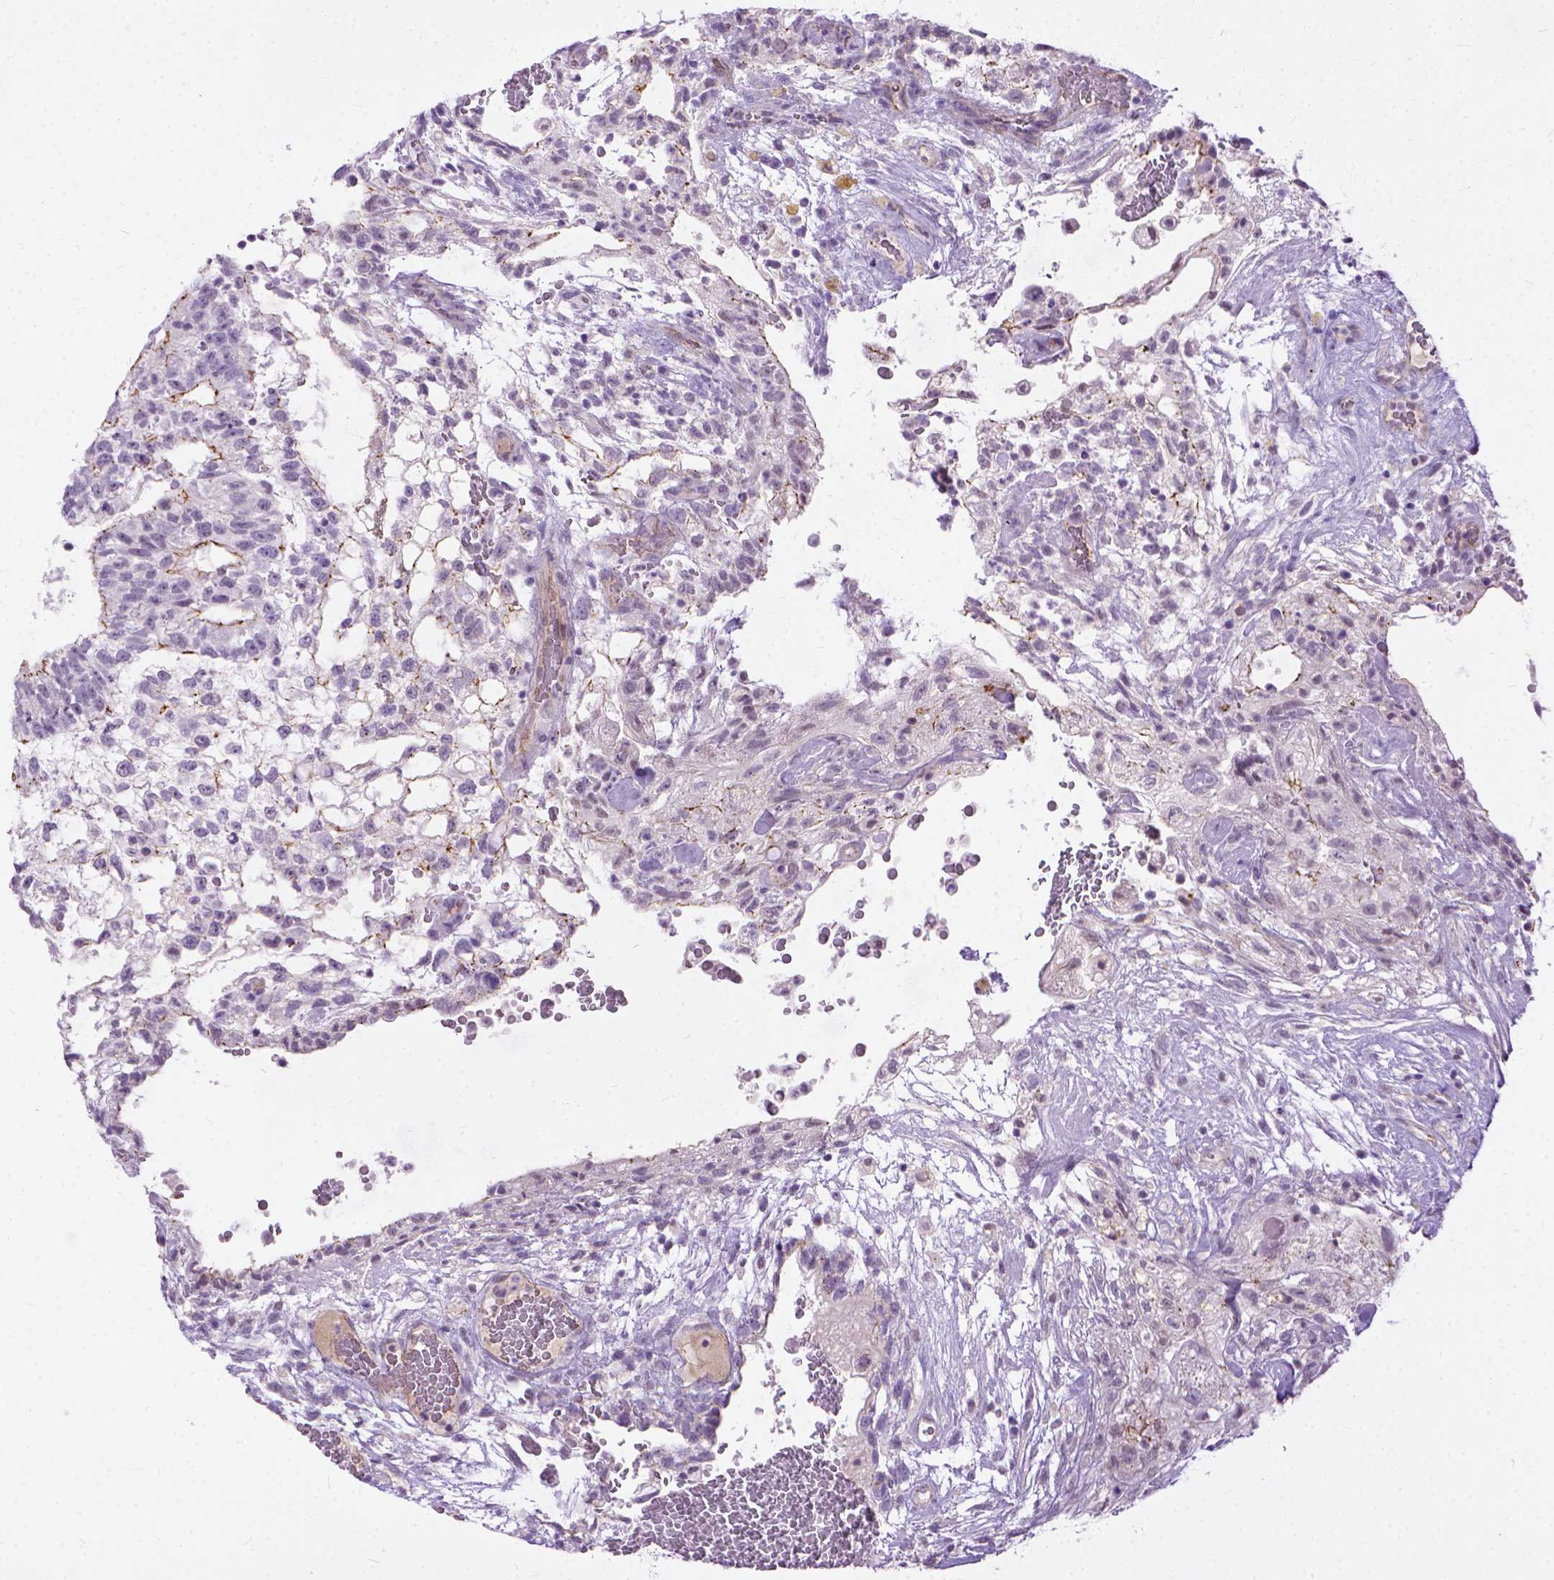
{"staining": {"intensity": "moderate", "quantity": "25%-75%", "location": "cytoplasmic/membranous"}, "tissue": "testis cancer", "cell_type": "Tumor cells", "image_type": "cancer", "snomed": [{"axis": "morphology", "description": "Normal tissue, NOS"}, {"axis": "morphology", "description": "Carcinoma, Embryonal, NOS"}, {"axis": "topography", "description": "Testis"}], "caption": "A brown stain labels moderate cytoplasmic/membranous staining of a protein in human testis cancer tumor cells.", "gene": "ADGRF1", "patient": {"sex": "male", "age": 32}}